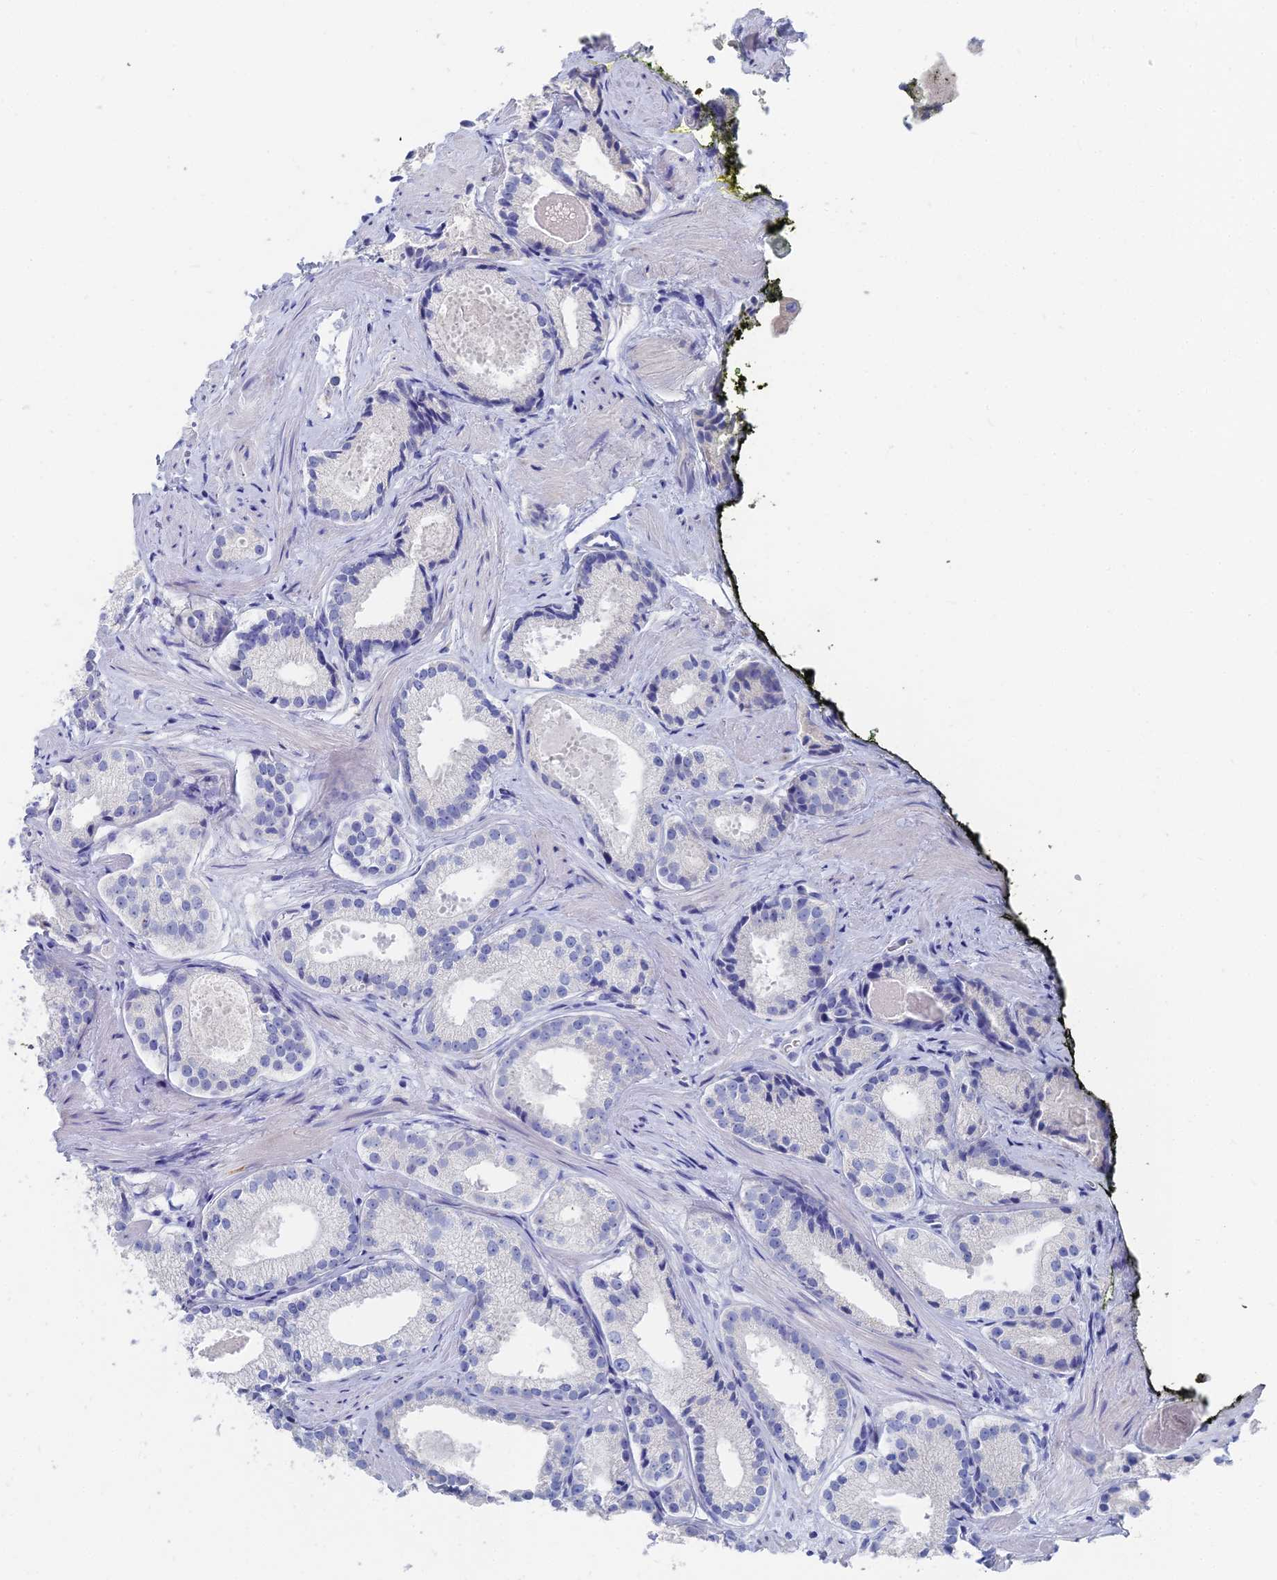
{"staining": {"intensity": "negative", "quantity": "none", "location": "none"}, "tissue": "prostate cancer", "cell_type": "Tumor cells", "image_type": "cancer", "snomed": [{"axis": "morphology", "description": "Adenocarcinoma, Low grade"}, {"axis": "topography", "description": "Prostate"}], "caption": "This is a photomicrograph of immunohistochemistry staining of prostate cancer, which shows no expression in tumor cells.", "gene": "TNNT3", "patient": {"sex": "male", "age": 57}}